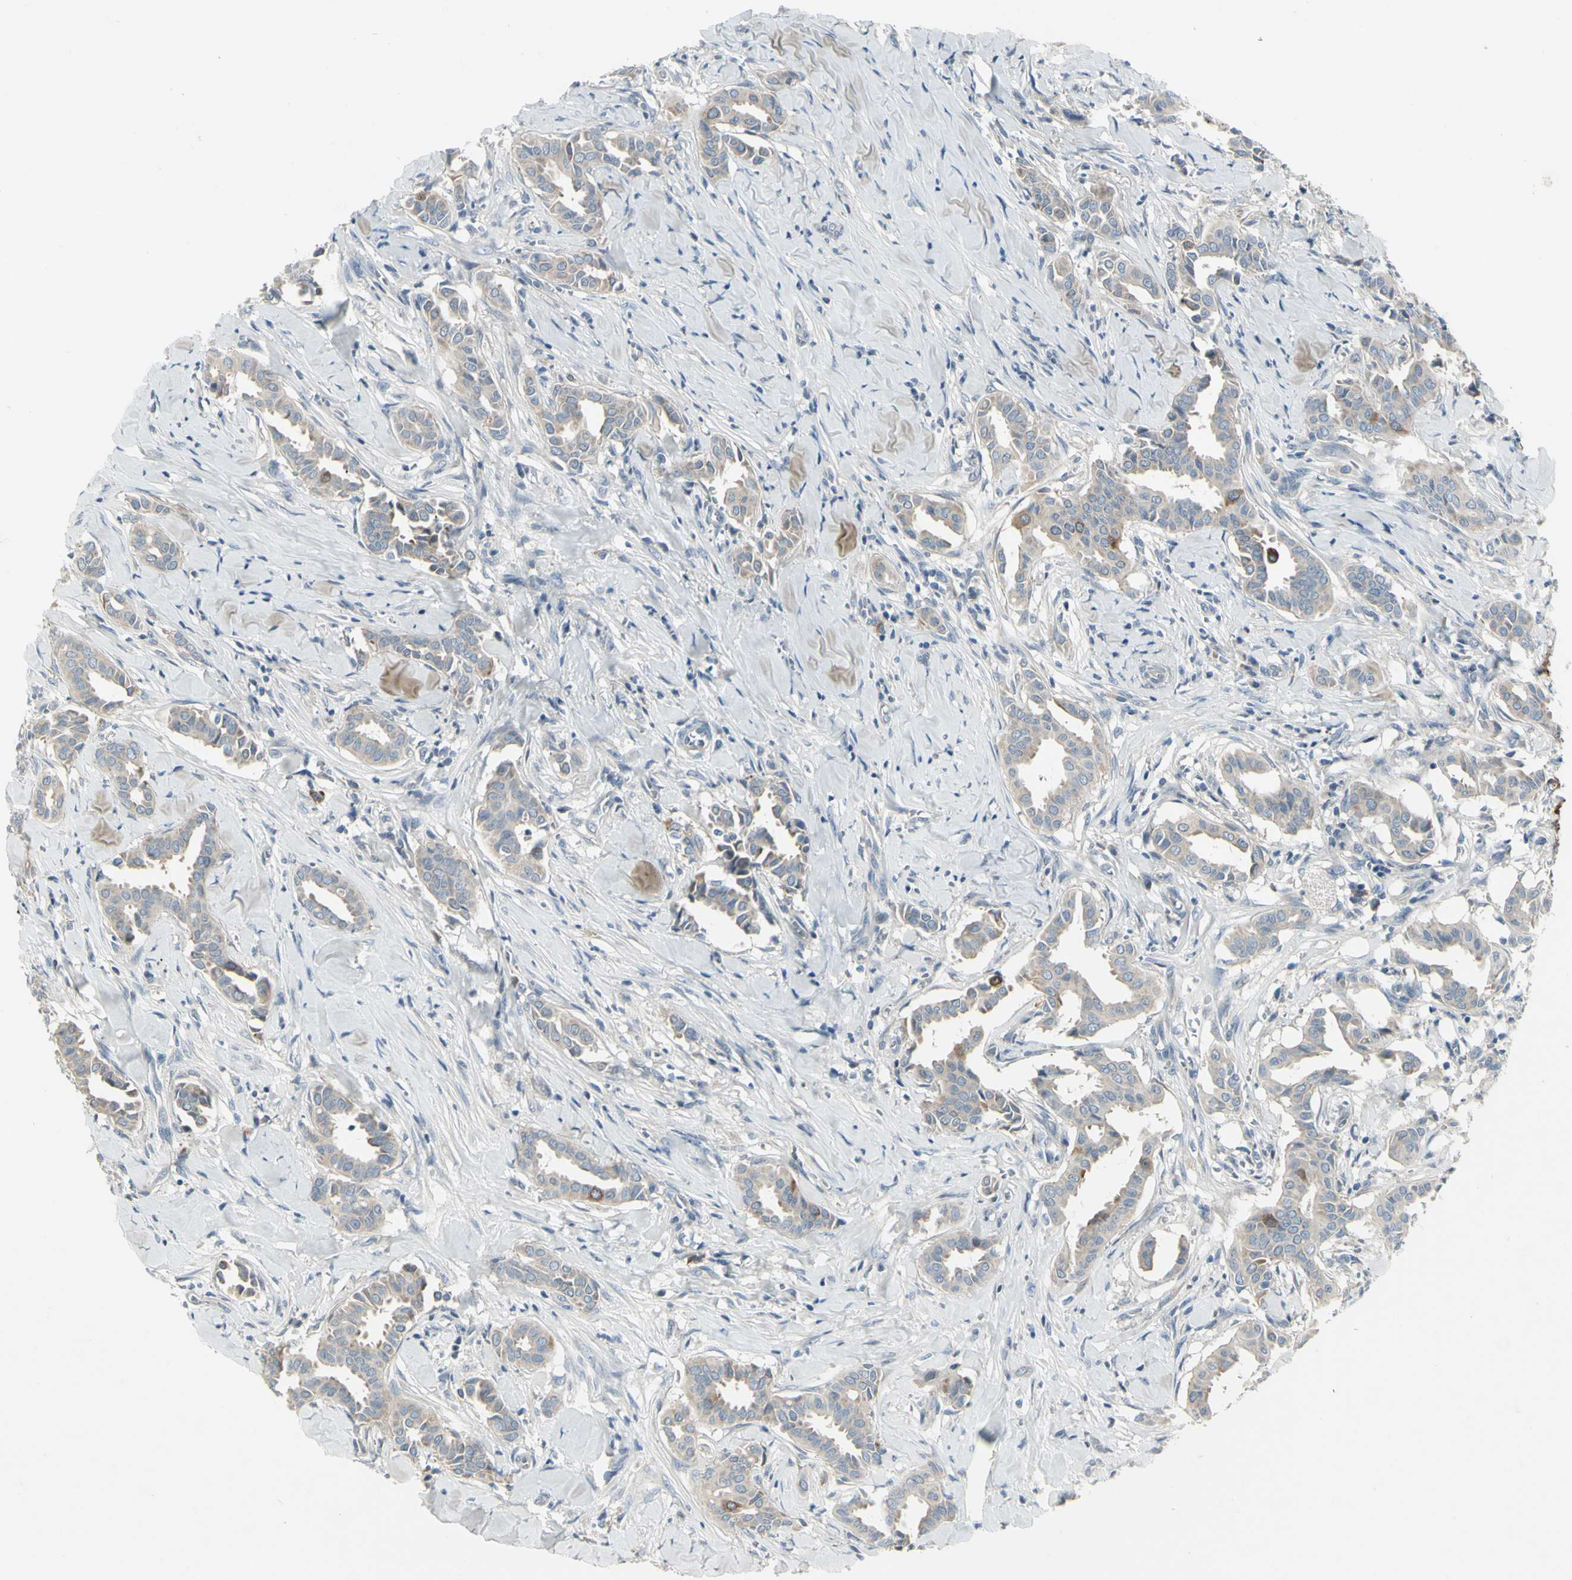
{"staining": {"intensity": "moderate", "quantity": "<25%", "location": "cytoplasmic/membranous"}, "tissue": "head and neck cancer", "cell_type": "Tumor cells", "image_type": "cancer", "snomed": [{"axis": "morphology", "description": "Adenocarcinoma, NOS"}, {"axis": "topography", "description": "Salivary gland"}, {"axis": "topography", "description": "Head-Neck"}], "caption": "Human adenocarcinoma (head and neck) stained with a protein marker demonstrates moderate staining in tumor cells.", "gene": "CCNB2", "patient": {"sex": "female", "age": 59}}